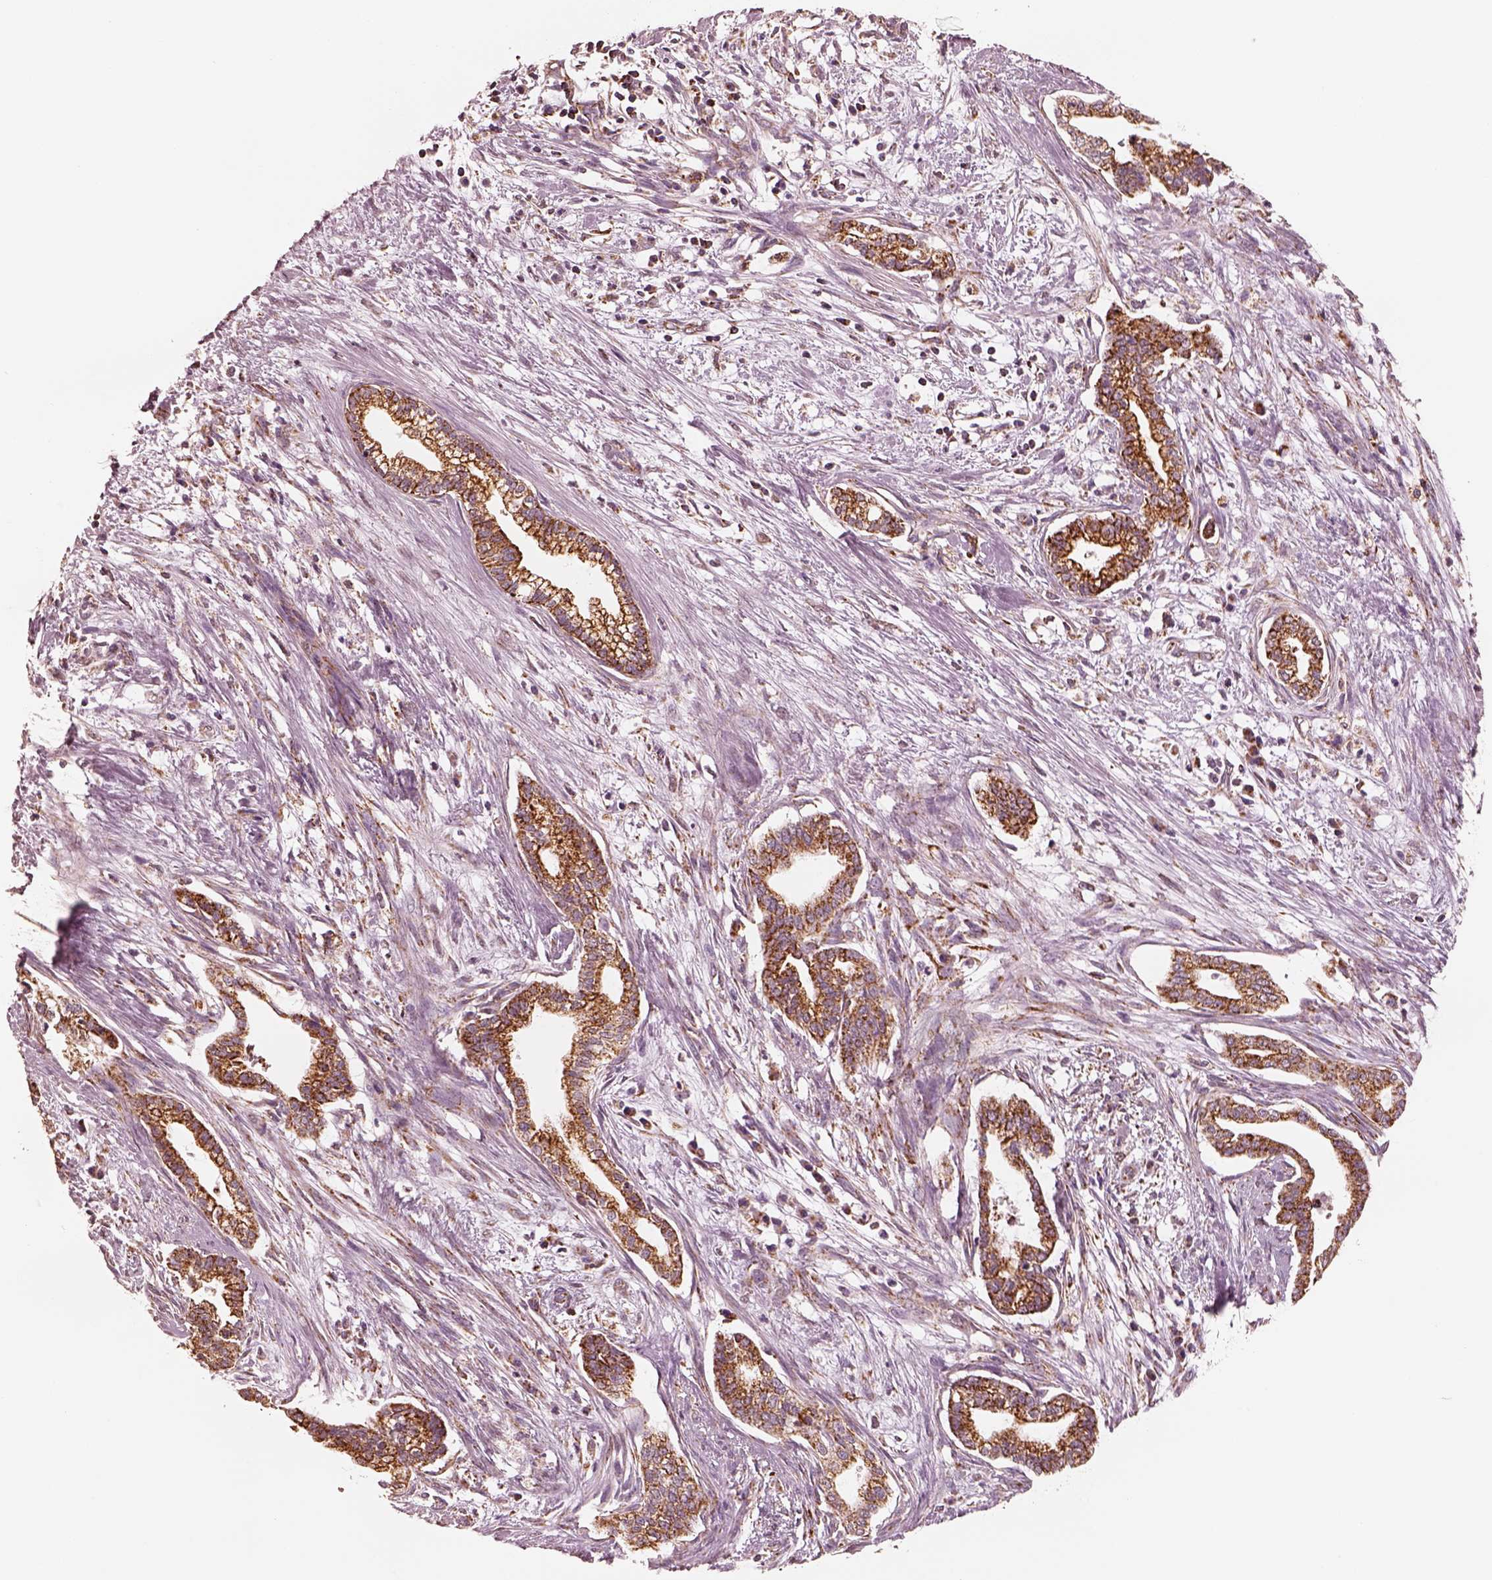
{"staining": {"intensity": "strong", "quantity": ">75%", "location": "cytoplasmic/membranous"}, "tissue": "cervical cancer", "cell_type": "Tumor cells", "image_type": "cancer", "snomed": [{"axis": "morphology", "description": "Adenocarcinoma, NOS"}, {"axis": "topography", "description": "Cervix"}], "caption": "This photomicrograph demonstrates immunohistochemistry staining of human adenocarcinoma (cervical), with high strong cytoplasmic/membranous staining in about >75% of tumor cells.", "gene": "ENTPD6", "patient": {"sex": "female", "age": 62}}